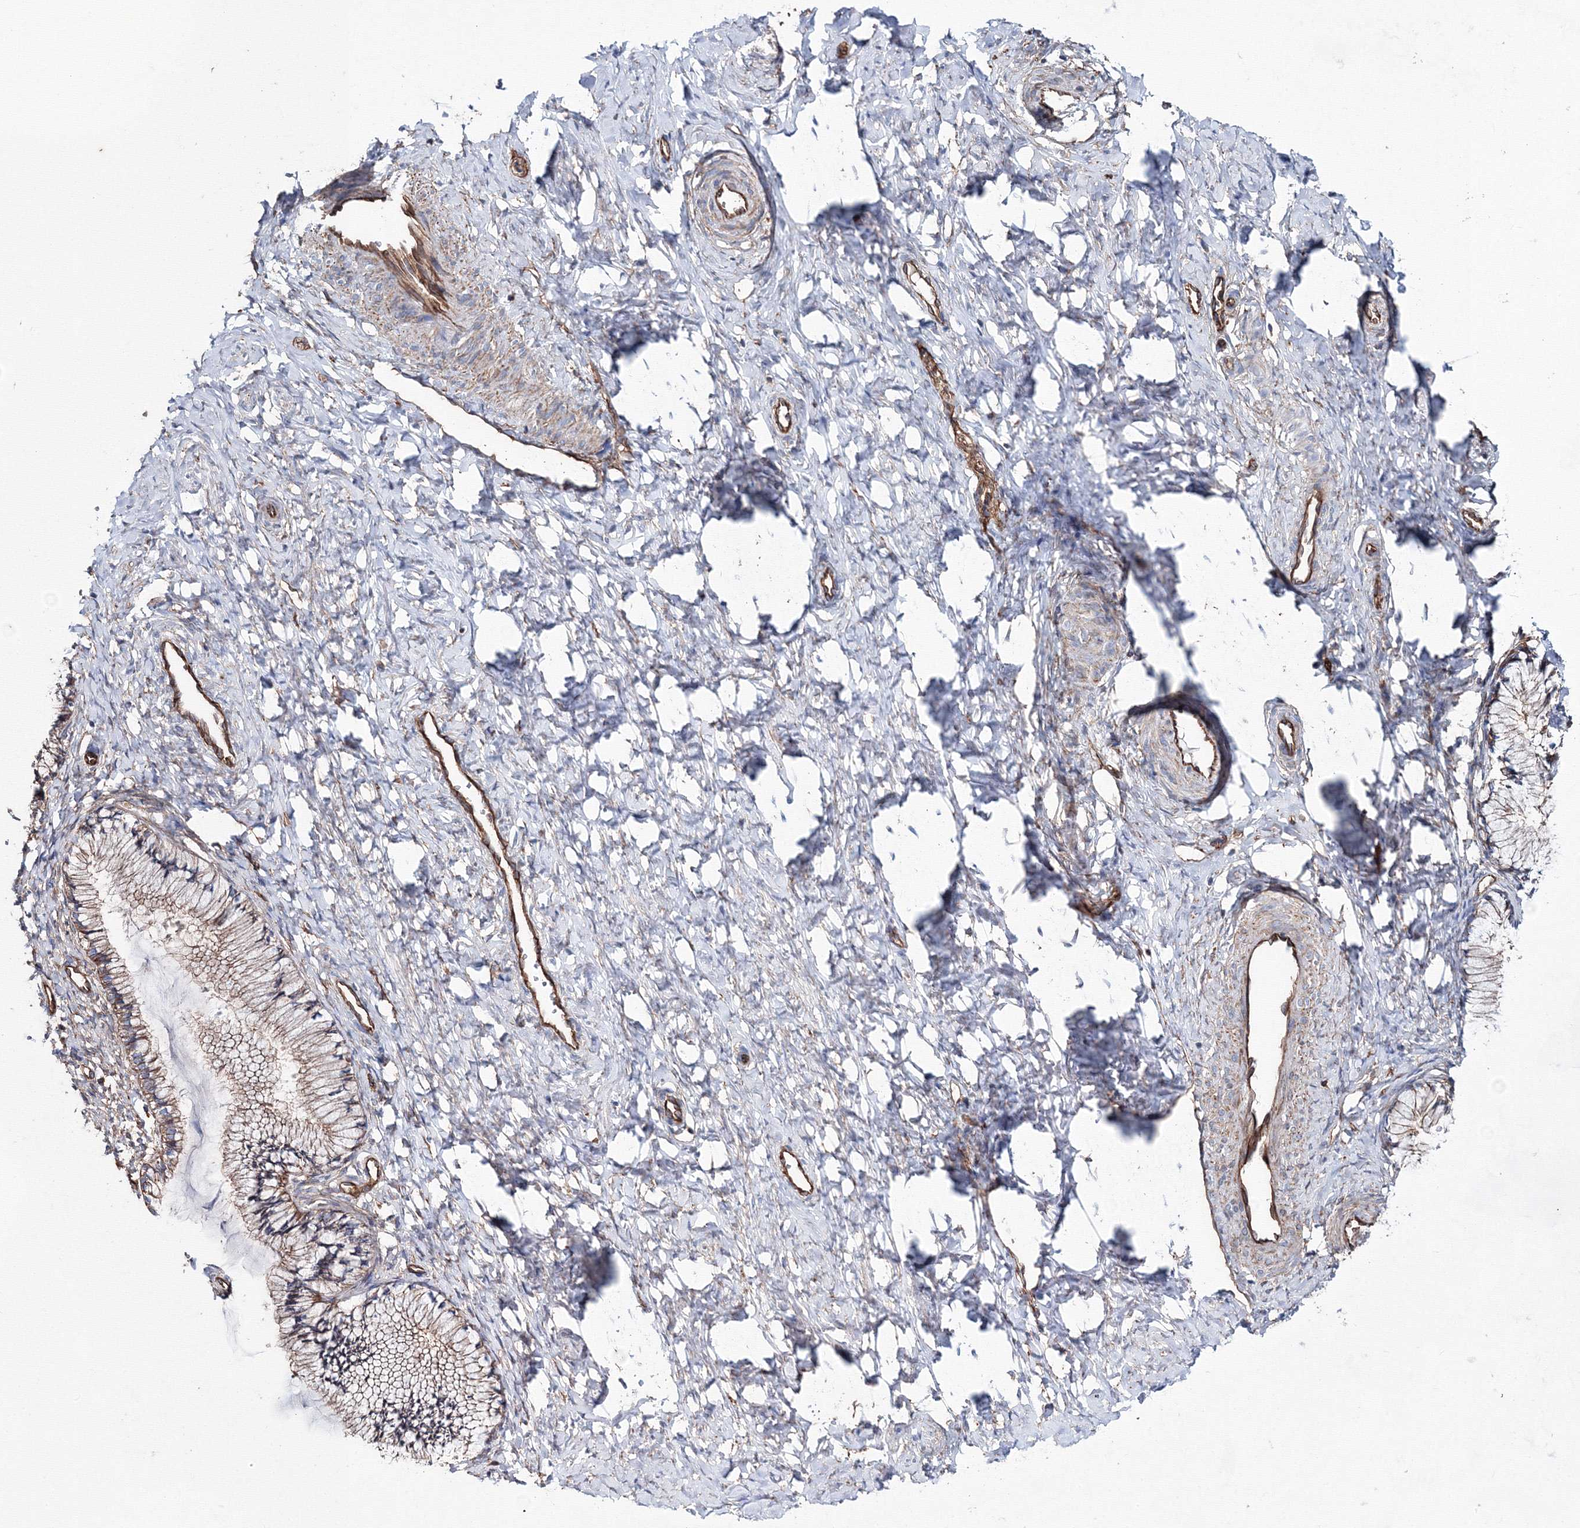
{"staining": {"intensity": "moderate", "quantity": "25%-75%", "location": "cytoplasmic/membranous"}, "tissue": "cervix", "cell_type": "Glandular cells", "image_type": "normal", "snomed": [{"axis": "morphology", "description": "Normal tissue, NOS"}, {"axis": "topography", "description": "Cervix"}], "caption": "DAB (3,3'-diaminobenzidine) immunohistochemical staining of benign human cervix demonstrates moderate cytoplasmic/membranous protein staining in about 25%-75% of glandular cells.", "gene": "ANKRD37", "patient": {"sex": "female", "age": 27}}